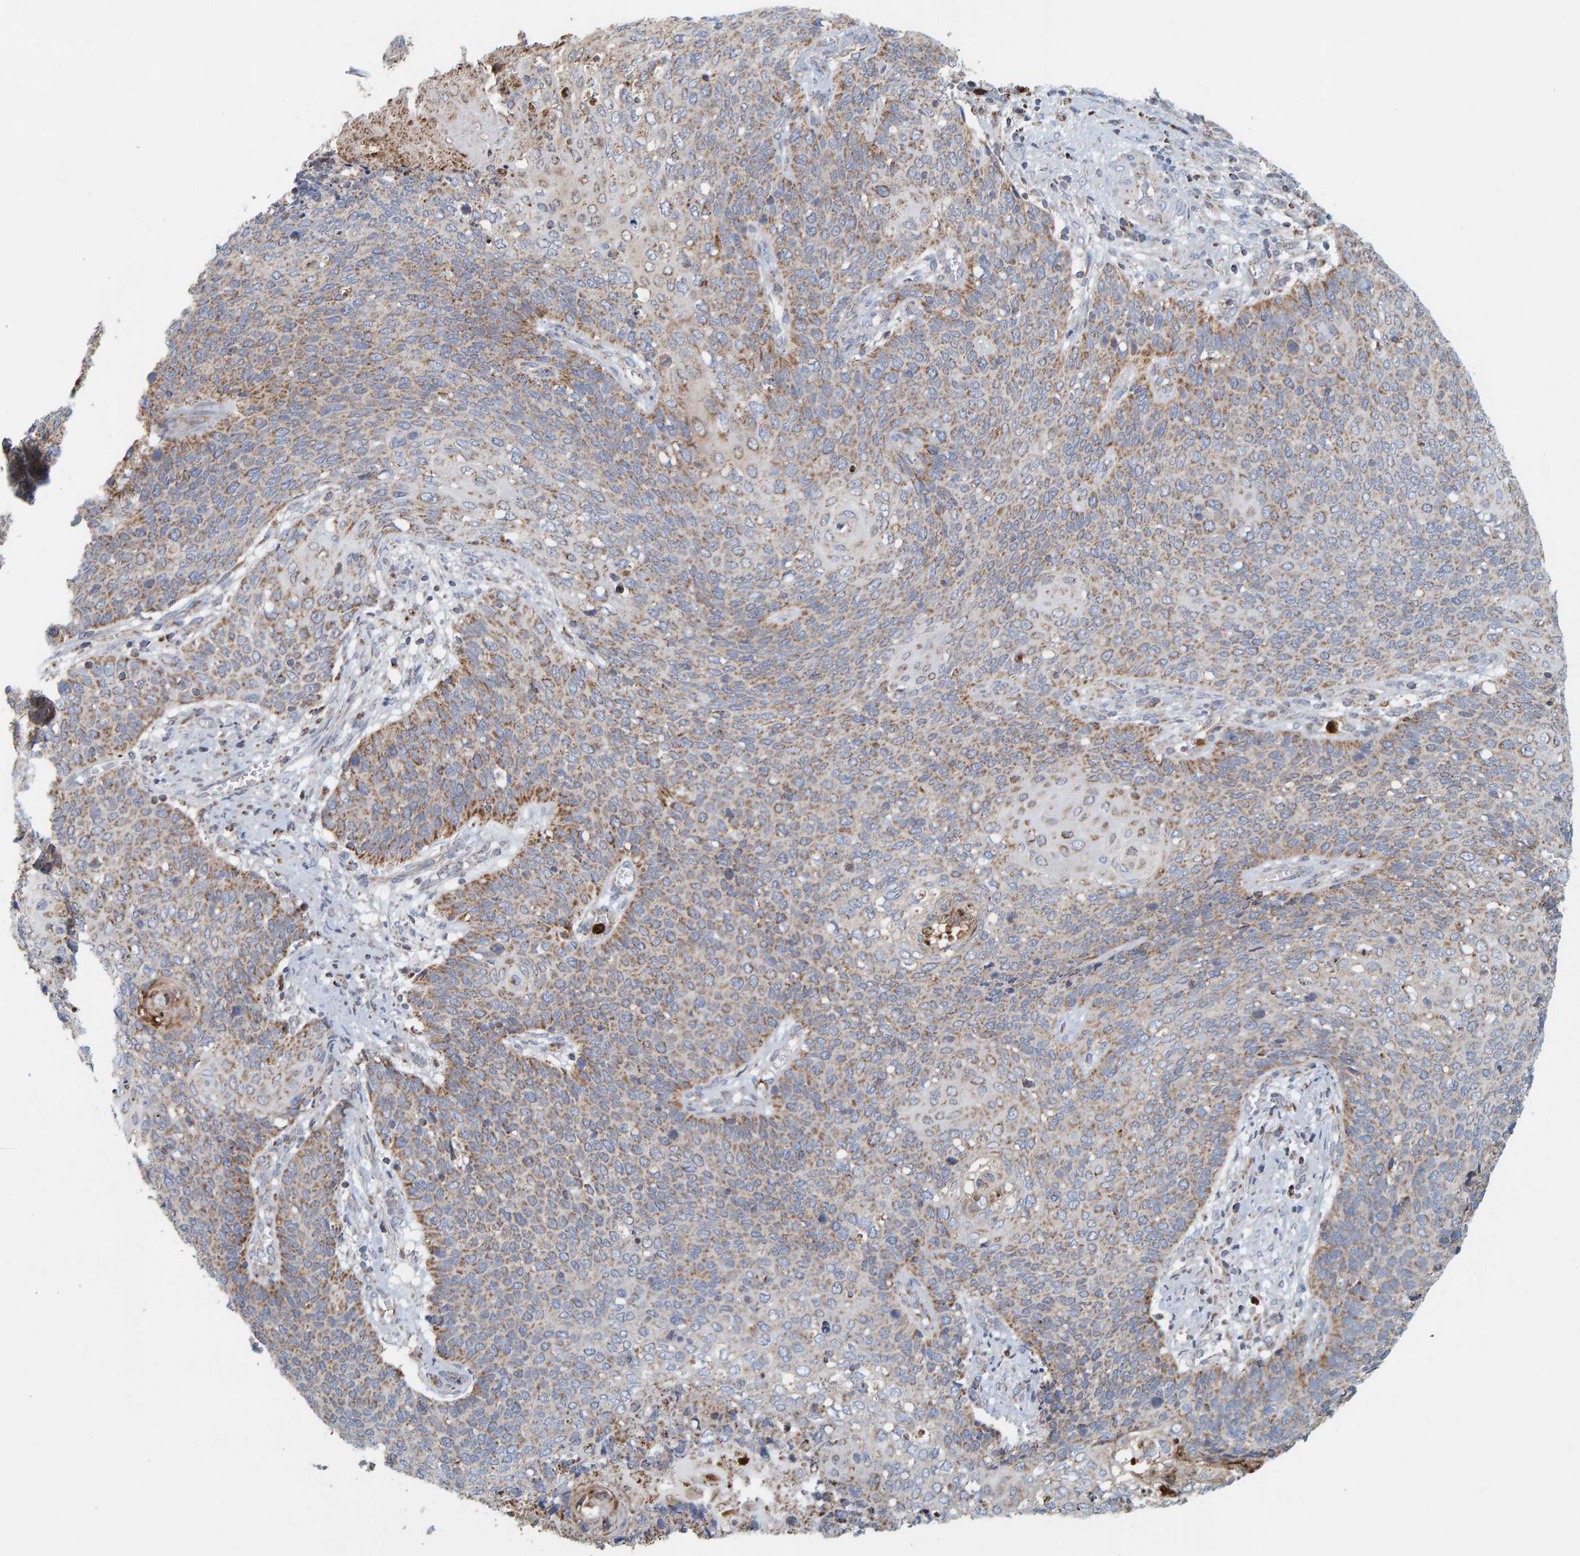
{"staining": {"intensity": "moderate", "quantity": ">75%", "location": "cytoplasmic/membranous"}, "tissue": "cervical cancer", "cell_type": "Tumor cells", "image_type": "cancer", "snomed": [{"axis": "morphology", "description": "Squamous cell carcinoma, NOS"}, {"axis": "topography", "description": "Cervix"}], "caption": "Cervical squamous cell carcinoma stained for a protein exhibits moderate cytoplasmic/membranous positivity in tumor cells. The staining was performed using DAB to visualize the protein expression in brown, while the nuclei were stained in blue with hematoxylin (Magnification: 20x).", "gene": "B9D1", "patient": {"sex": "female", "age": 39}}